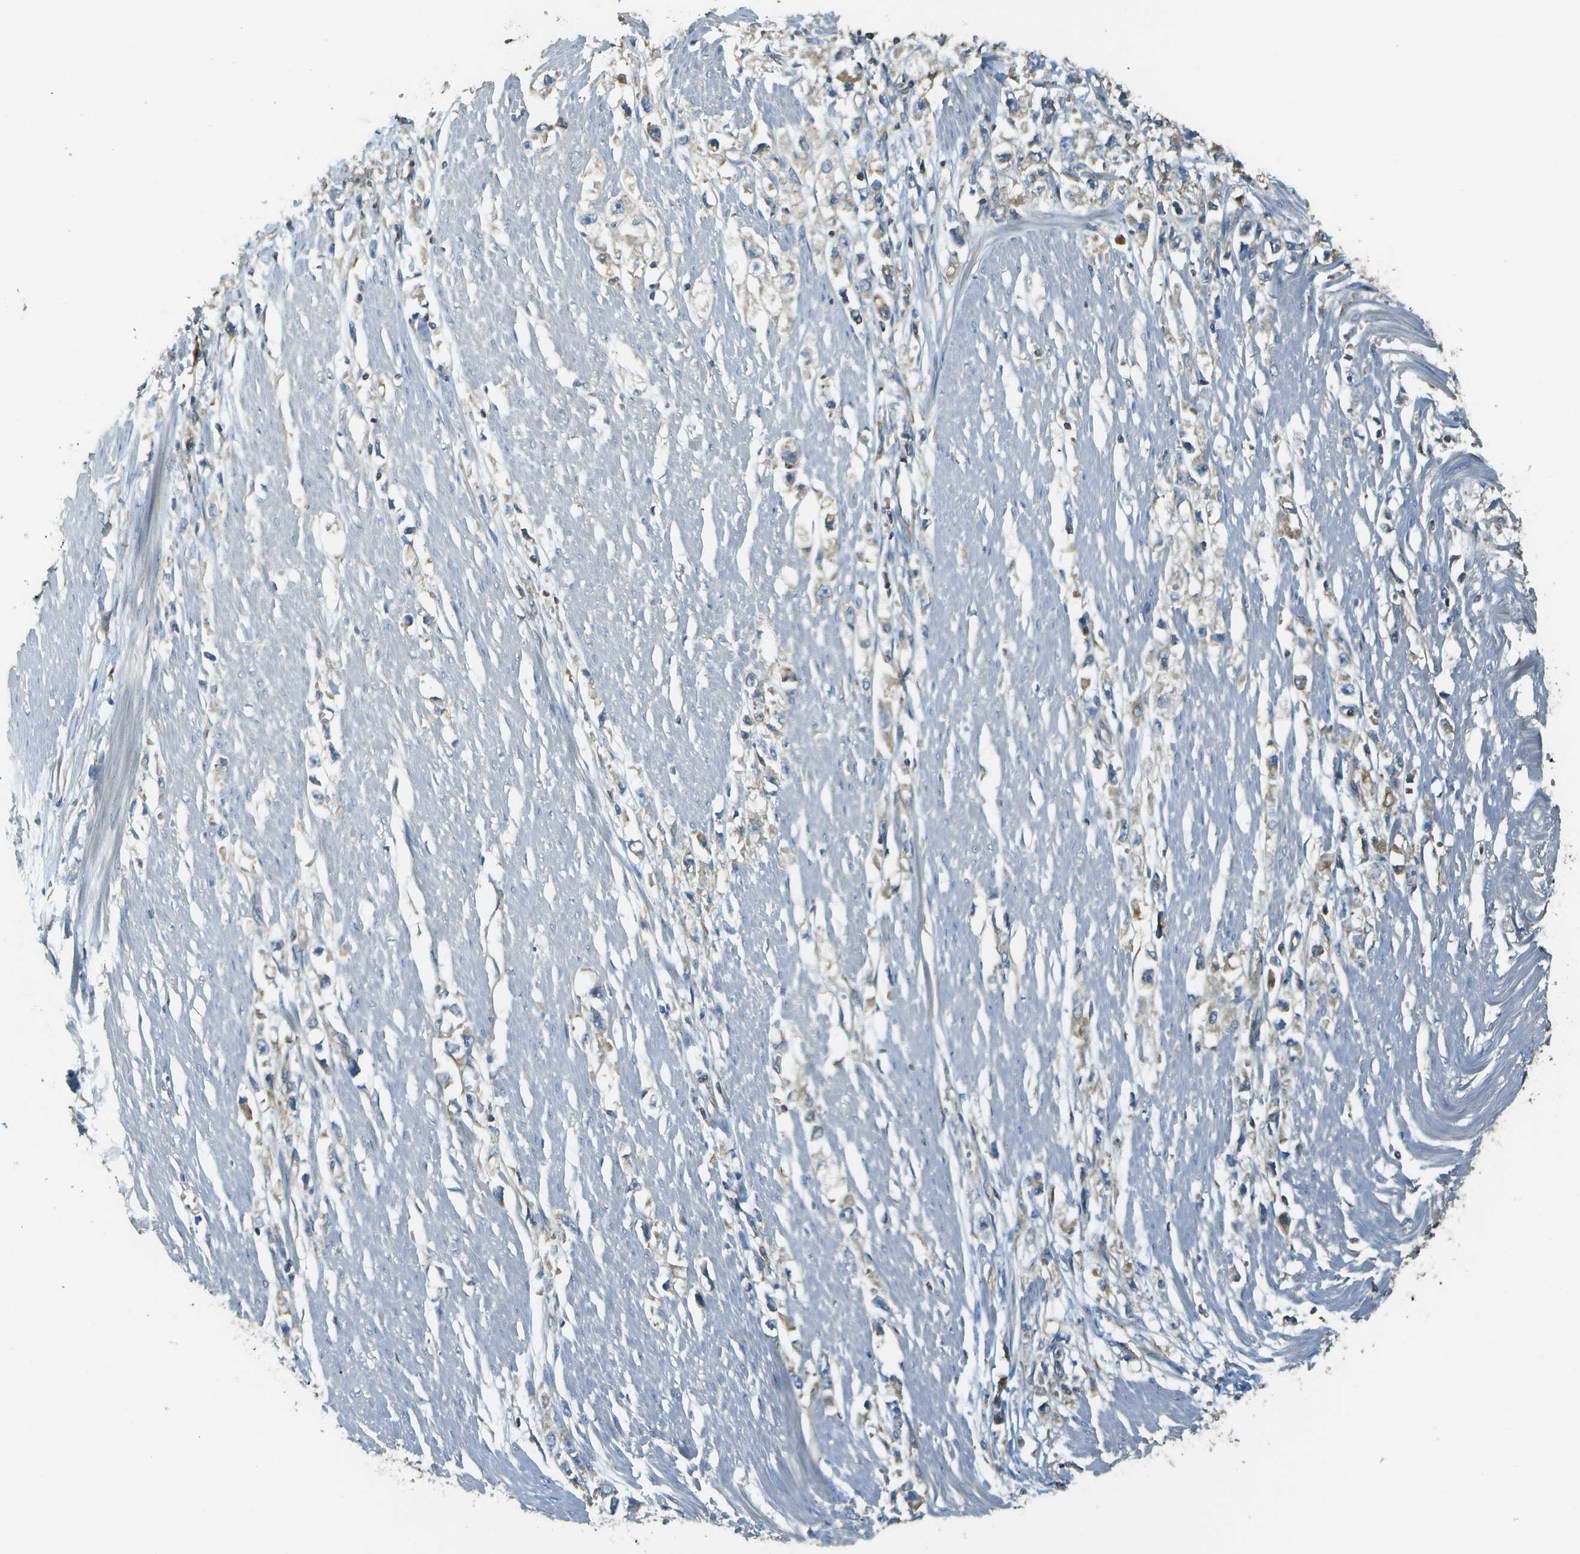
{"staining": {"intensity": "weak", "quantity": "<25%", "location": "cytoplasmic/membranous"}, "tissue": "stomach cancer", "cell_type": "Tumor cells", "image_type": "cancer", "snomed": [{"axis": "morphology", "description": "Adenocarcinoma, NOS"}, {"axis": "topography", "description": "Stomach"}], "caption": "Immunohistochemistry photomicrograph of stomach cancer stained for a protein (brown), which displays no staining in tumor cells.", "gene": "DNAJB11", "patient": {"sex": "female", "age": 59}}